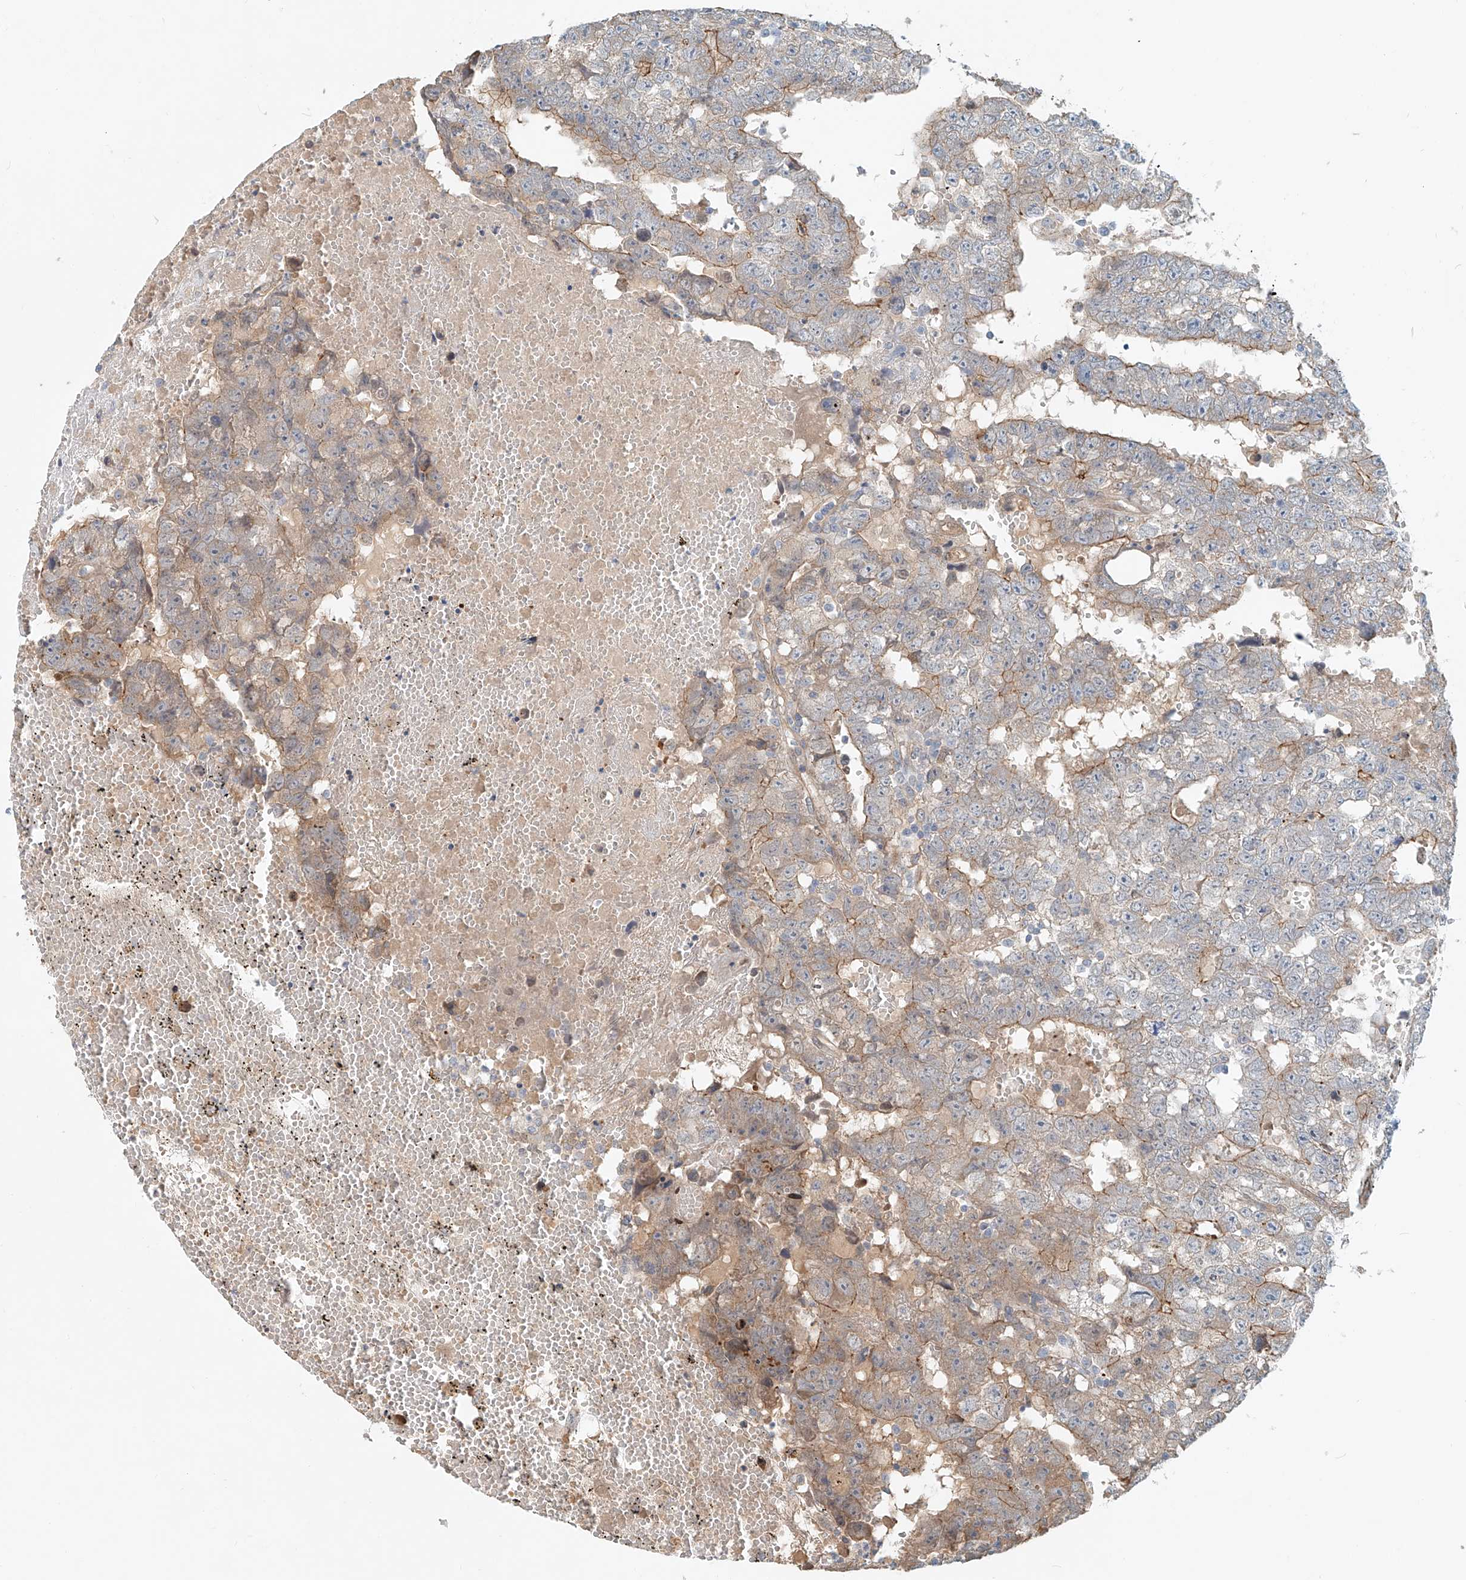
{"staining": {"intensity": "moderate", "quantity": "<25%", "location": "cytoplasmic/membranous"}, "tissue": "testis cancer", "cell_type": "Tumor cells", "image_type": "cancer", "snomed": [{"axis": "morphology", "description": "Carcinoma, Embryonal, NOS"}, {"axis": "topography", "description": "Testis"}], "caption": "There is low levels of moderate cytoplasmic/membranous positivity in tumor cells of testis cancer (embryonal carcinoma), as demonstrated by immunohistochemical staining (brown color).", "gene": "SASH1", "patient": {"sex": "male", "age": 25}}